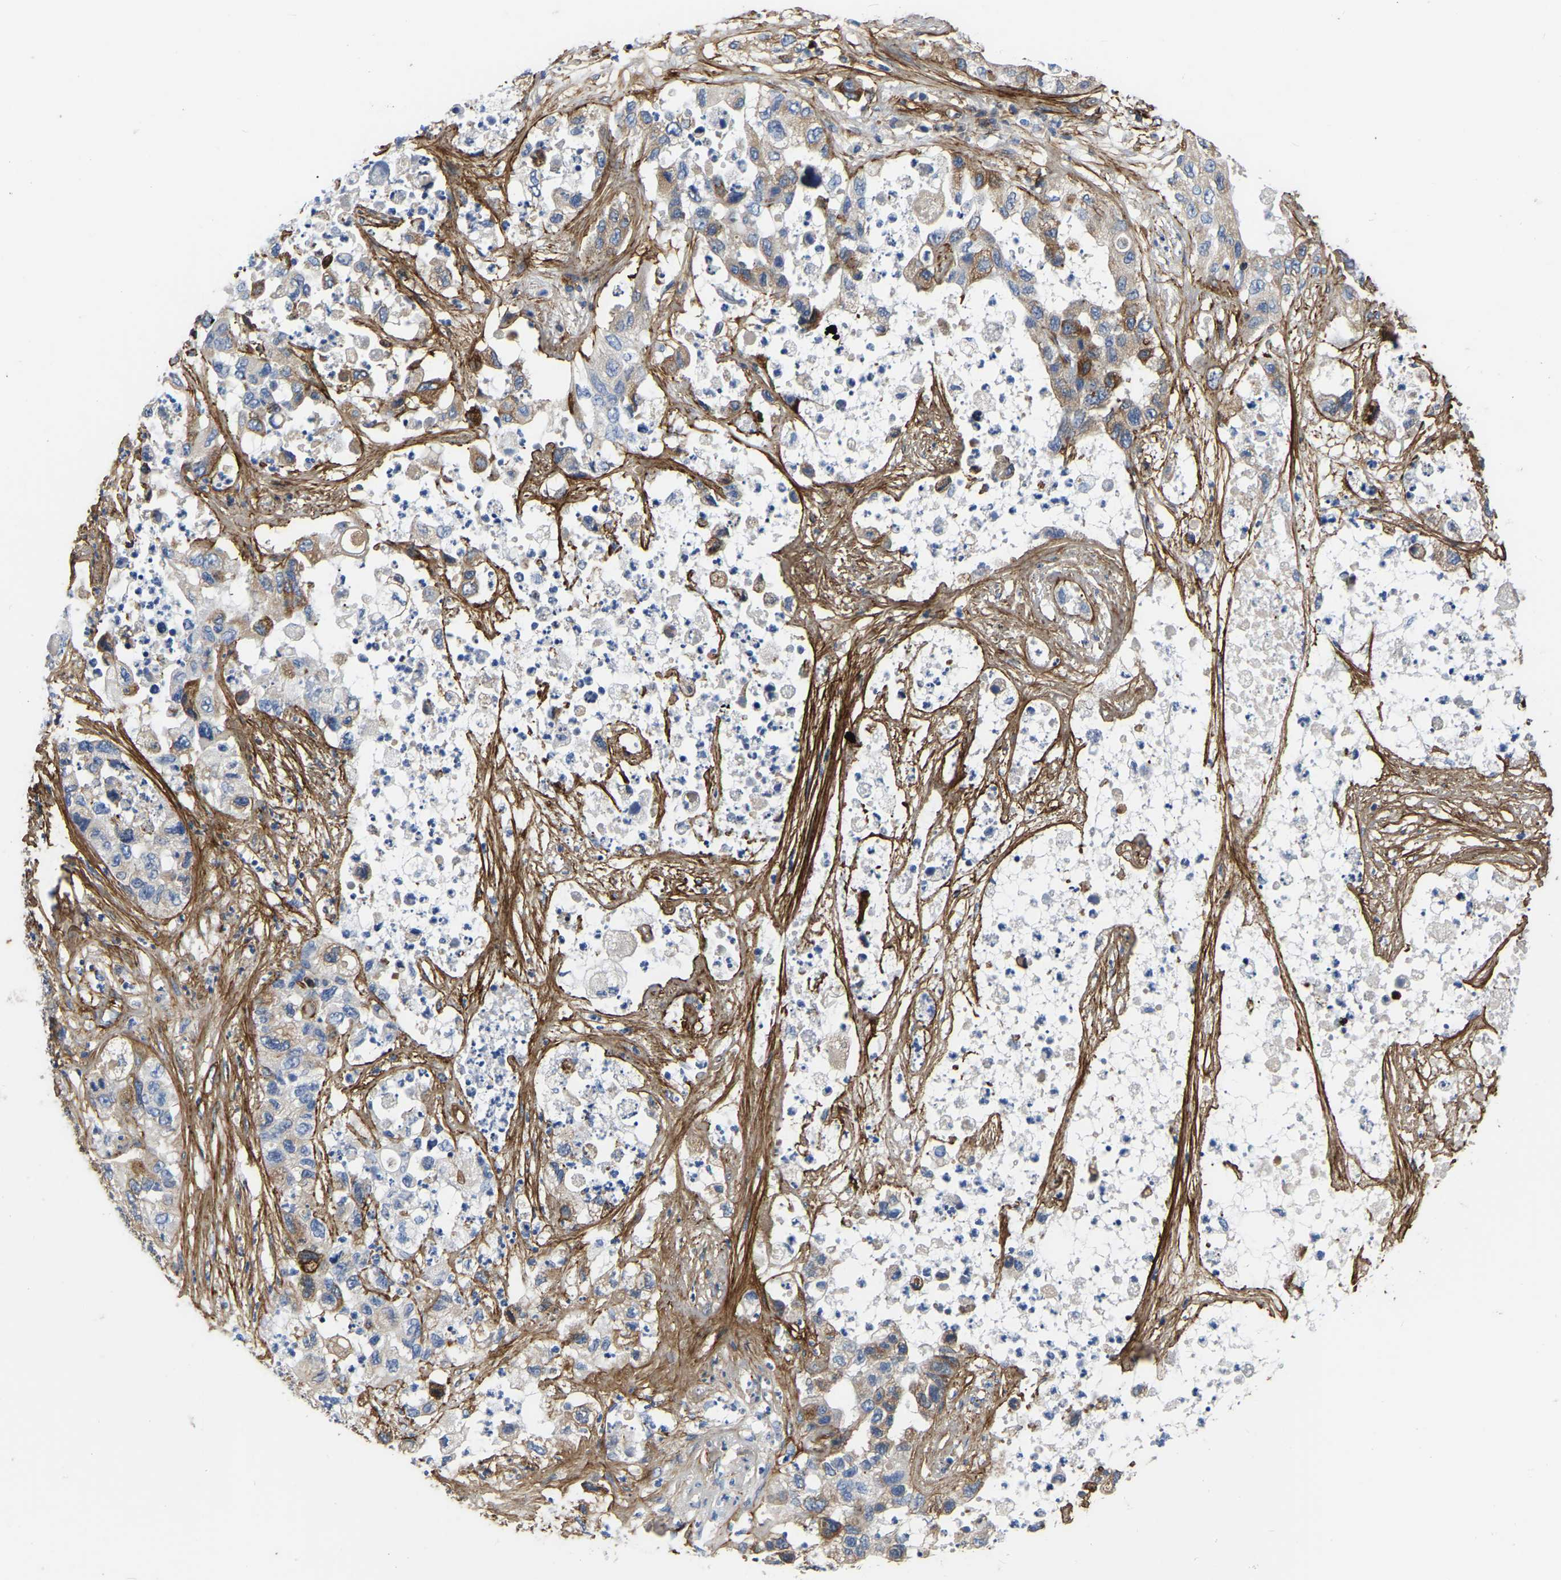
{"staining": {"intensity": "moderate", "quantity": "<25%", "location": "cytoplasmic/membranous"}, "tissue": "pancreatic cancer", "cell_type": "Tumor cells", "image_type": "cancer", "snomed": [{"axis": "morphology", "description": "Adenocarcinoma, NOS"}, {"axis": "topography", "description": "Pancreas"}], "caption": "IHC micrograph of human adenocarcinoma (pancreatic) stained for a protein (brown), which reveals low levels of moderate cytoplasmic/membranous staining in about <25% of tumor cells.", "gene": "COL6A1", "patient": {"sex": "female", "age": 78}}